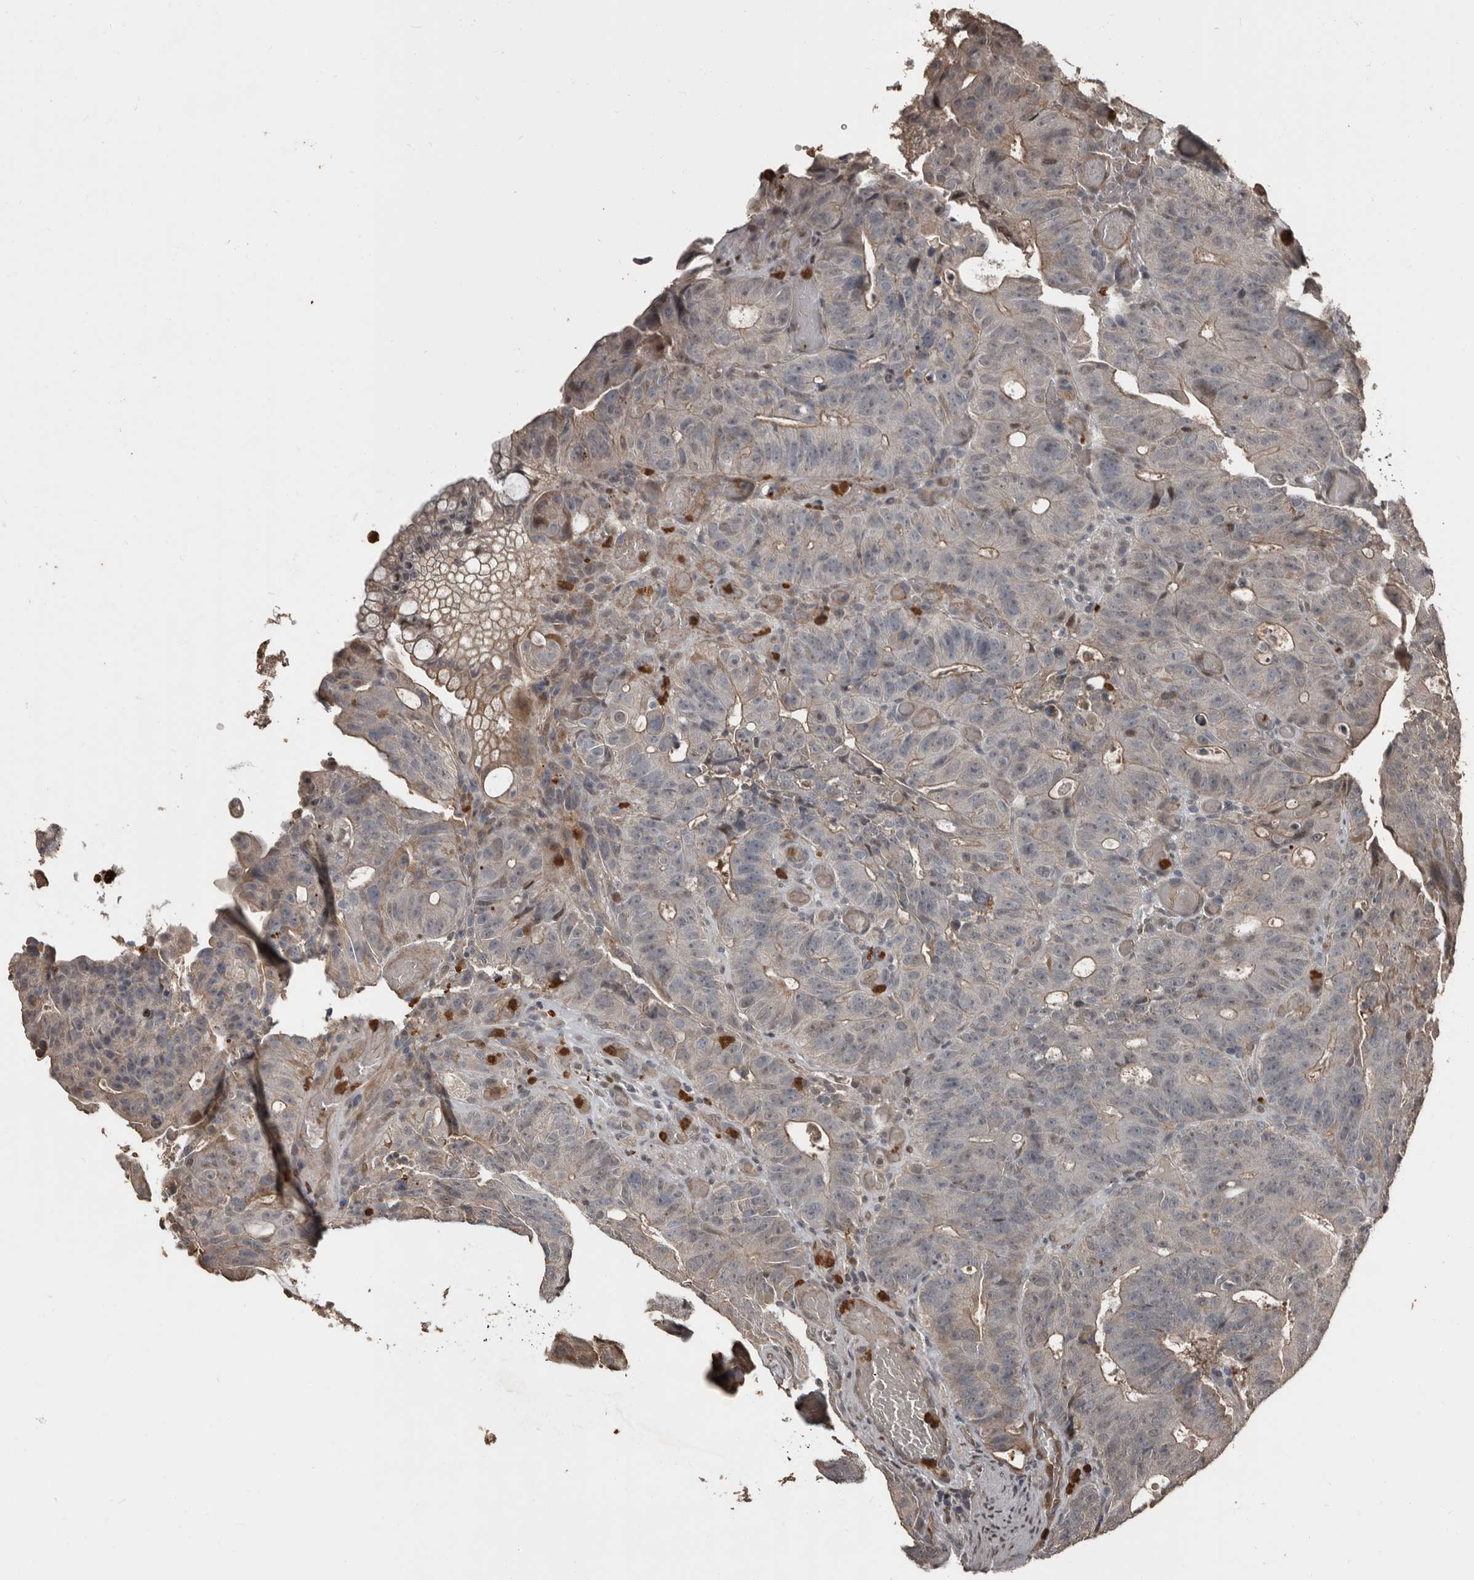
{"staining": {"intensity": "moderate", "quantity": "25%-75%", "location": "cytoplasmic/membranous,nuclear"}, "tissue": "colorectal cancer", "cell_type": "Tumor cells", "image_type": "cancer", "snomed": [{"axis": "morphology", "description": "Adenocarcinoma, NOS"}, {"axis": "topography", "description": "Colon"}], "caption": "This is a histology image of IHC staining of colorectal cancer (adenocarcinoma), which shows moderate expression in the cytoplasmic/membranous and nuclear of tumor cells.", "gene": "FSBP", "patient": {"sex": "male", "age": 87}}